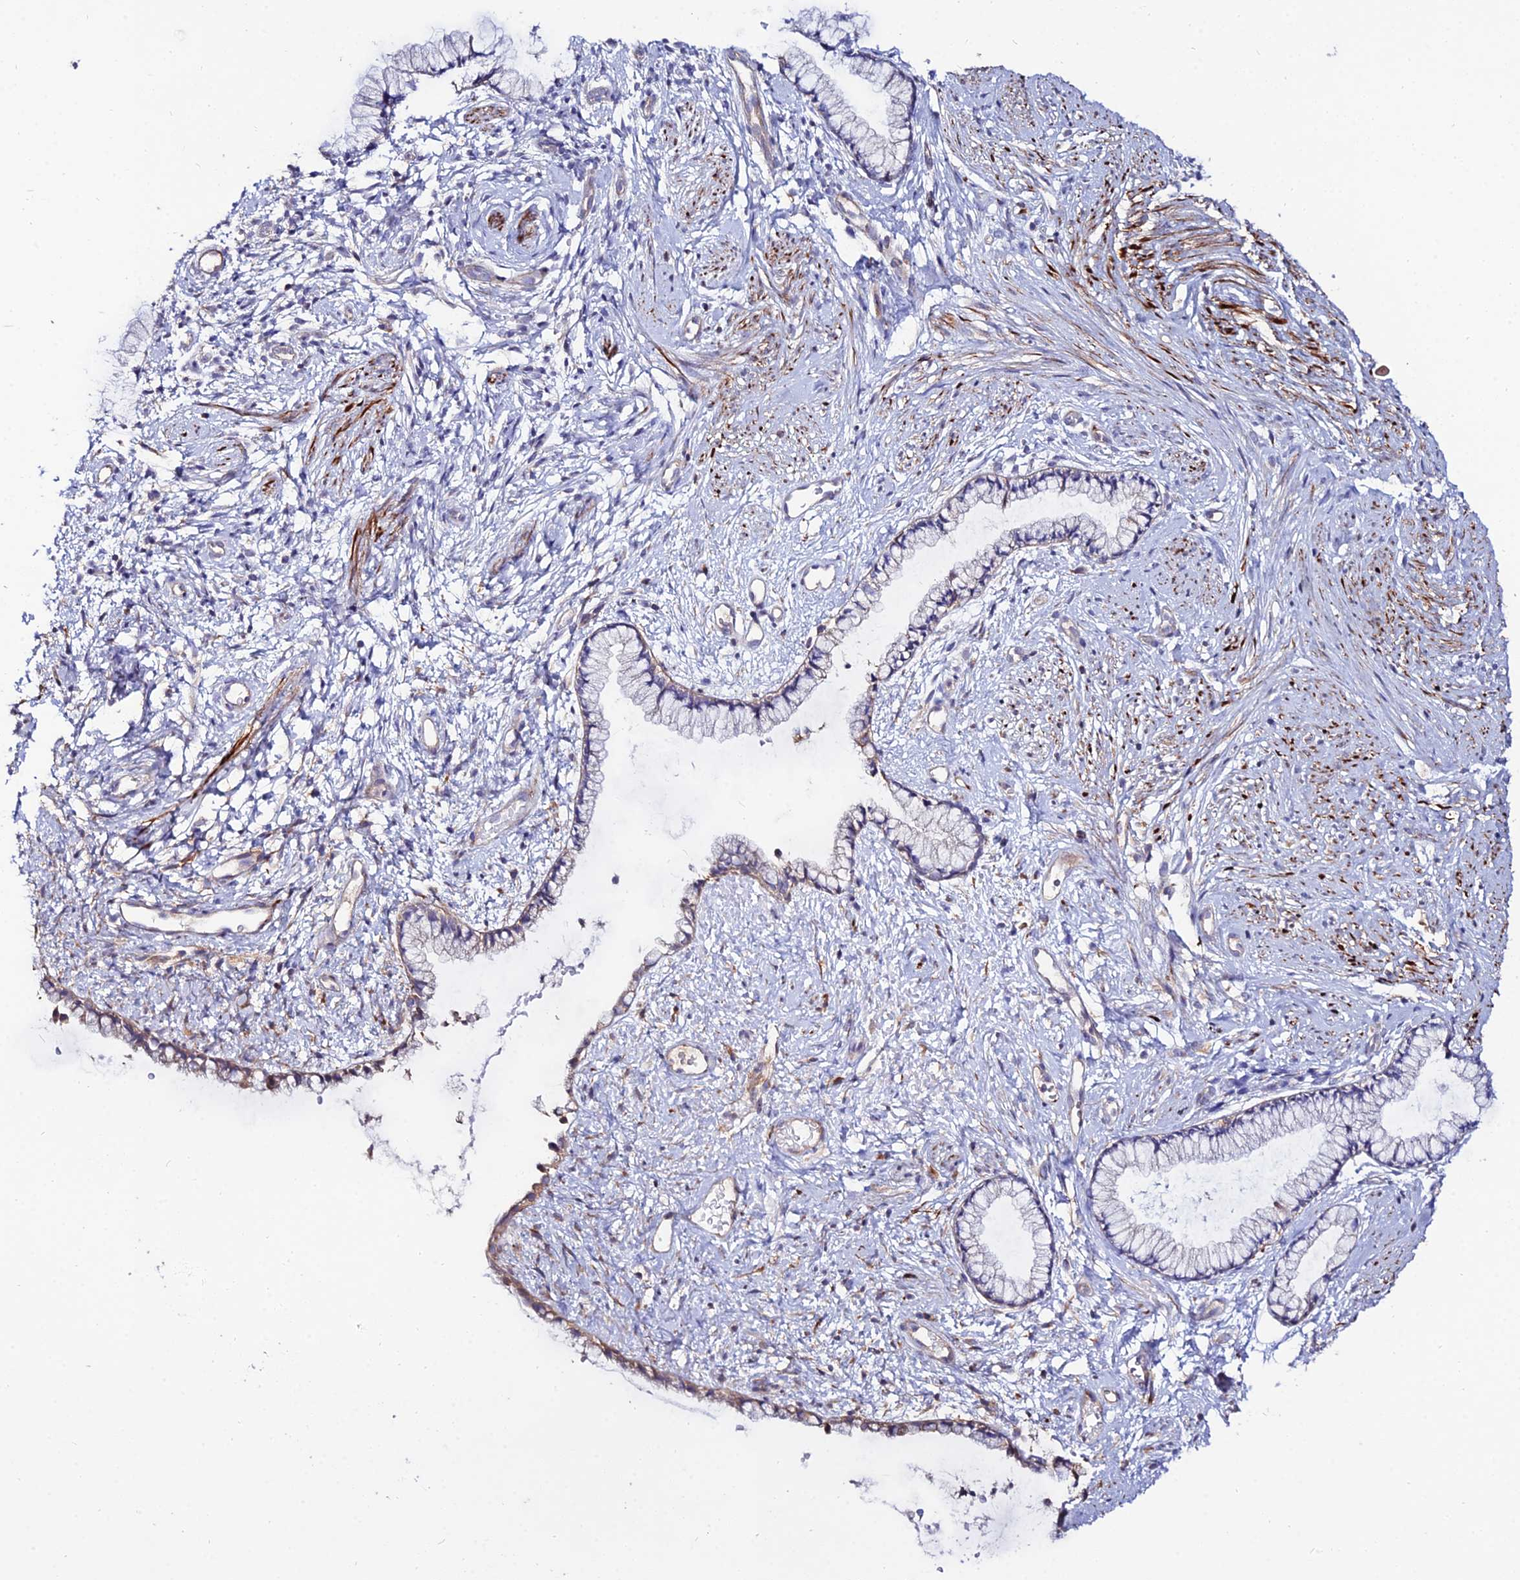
{"staining": {"intensity": "weak", "quantity": "25%-75%", "location": "cytoplasmic/membranous"}, "tissue": "cervix", "cell_type": "Glandular cells", "image_type": "normal", "snomed": [{"axis": "morphology", "description": "Normal tissue, NOS"}, {"axis": "topography", "description": "Cervix"}], "caption": "High-magnification brightfield microscopy of normal cervix stained with DAB (3,3'-diaminobenzidine) (brown) and counterstained with hematoxylin (blue). glandular cells exhibit weak cytoplasmic/membranous expression is identified in about25%-75% of cells. (DAB (3,3'-diaminobenzidine) IHC with brightfield microscopy, high magnification).", "gene": "ARL6IP1", "patient": {"sex": "female", "age": 57}}